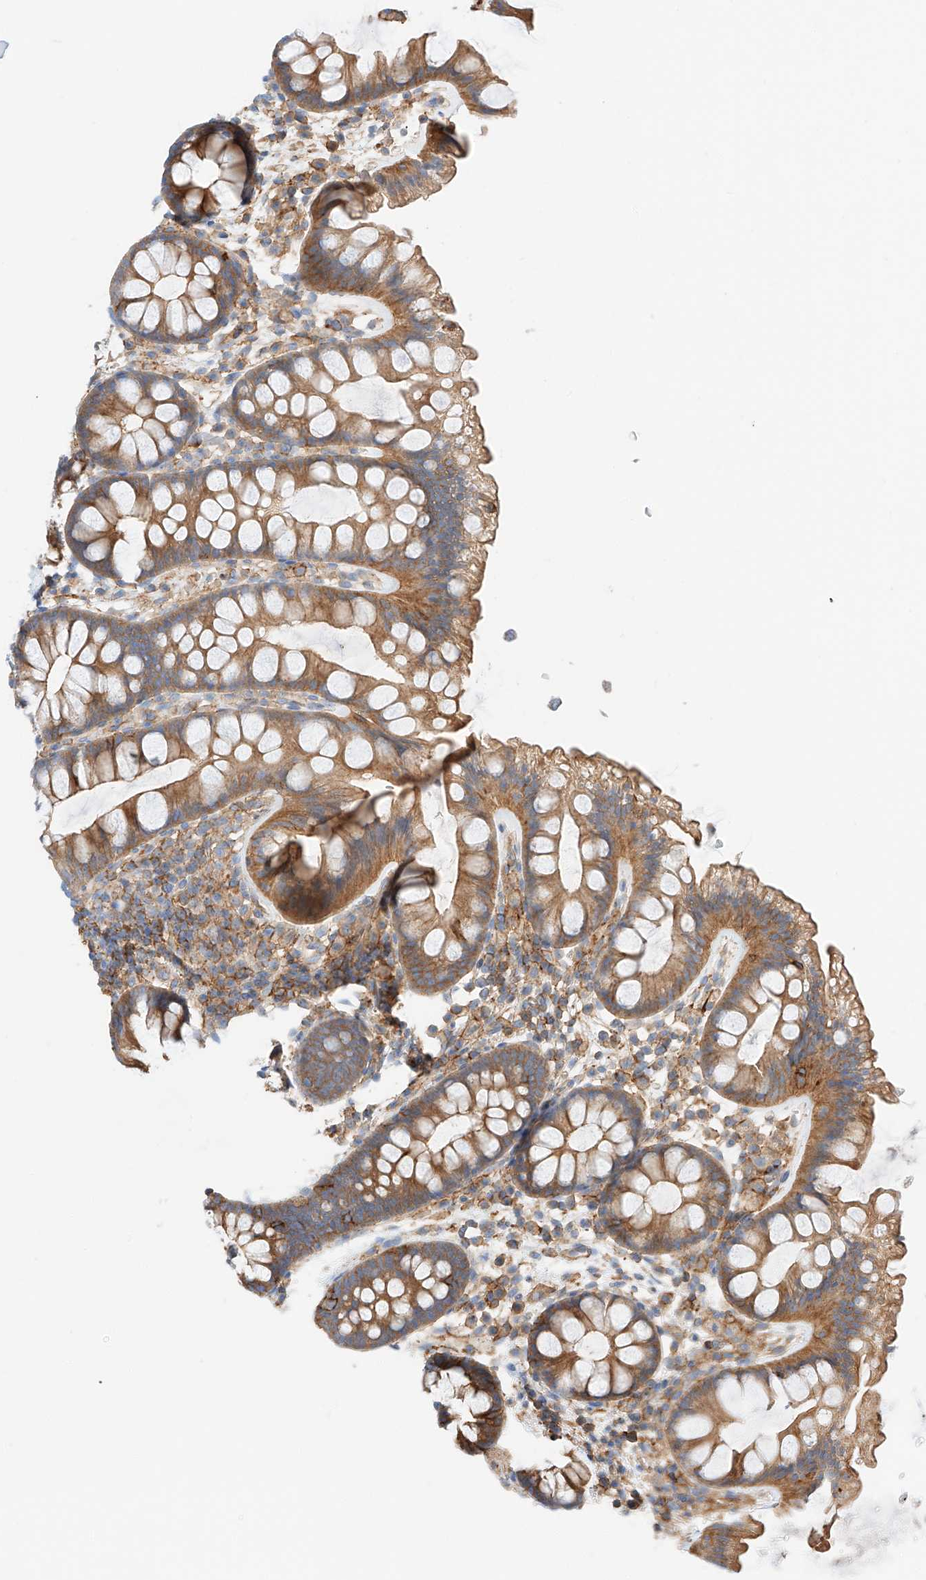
{"staining": {"intensity": "weak", "quantity": ">75%", "location": "cytoplasmic/membranous"}, "tissue": "colon", "cell_type": "Endothelial cells", "image_type": "normal", "snomed": [{"axis": "morphology", "description": "Normal tissue, NOS"}, {"axis": "topography", "description": "Colon"}], "caption": "Colon stained with a brown dye demonstrates weak cytoplasmic/membranous positive staining in approximately >75% of endothelial cells.", "gene": "ENSG00000259132", "patient": {"sex": "female", "age": 62}}